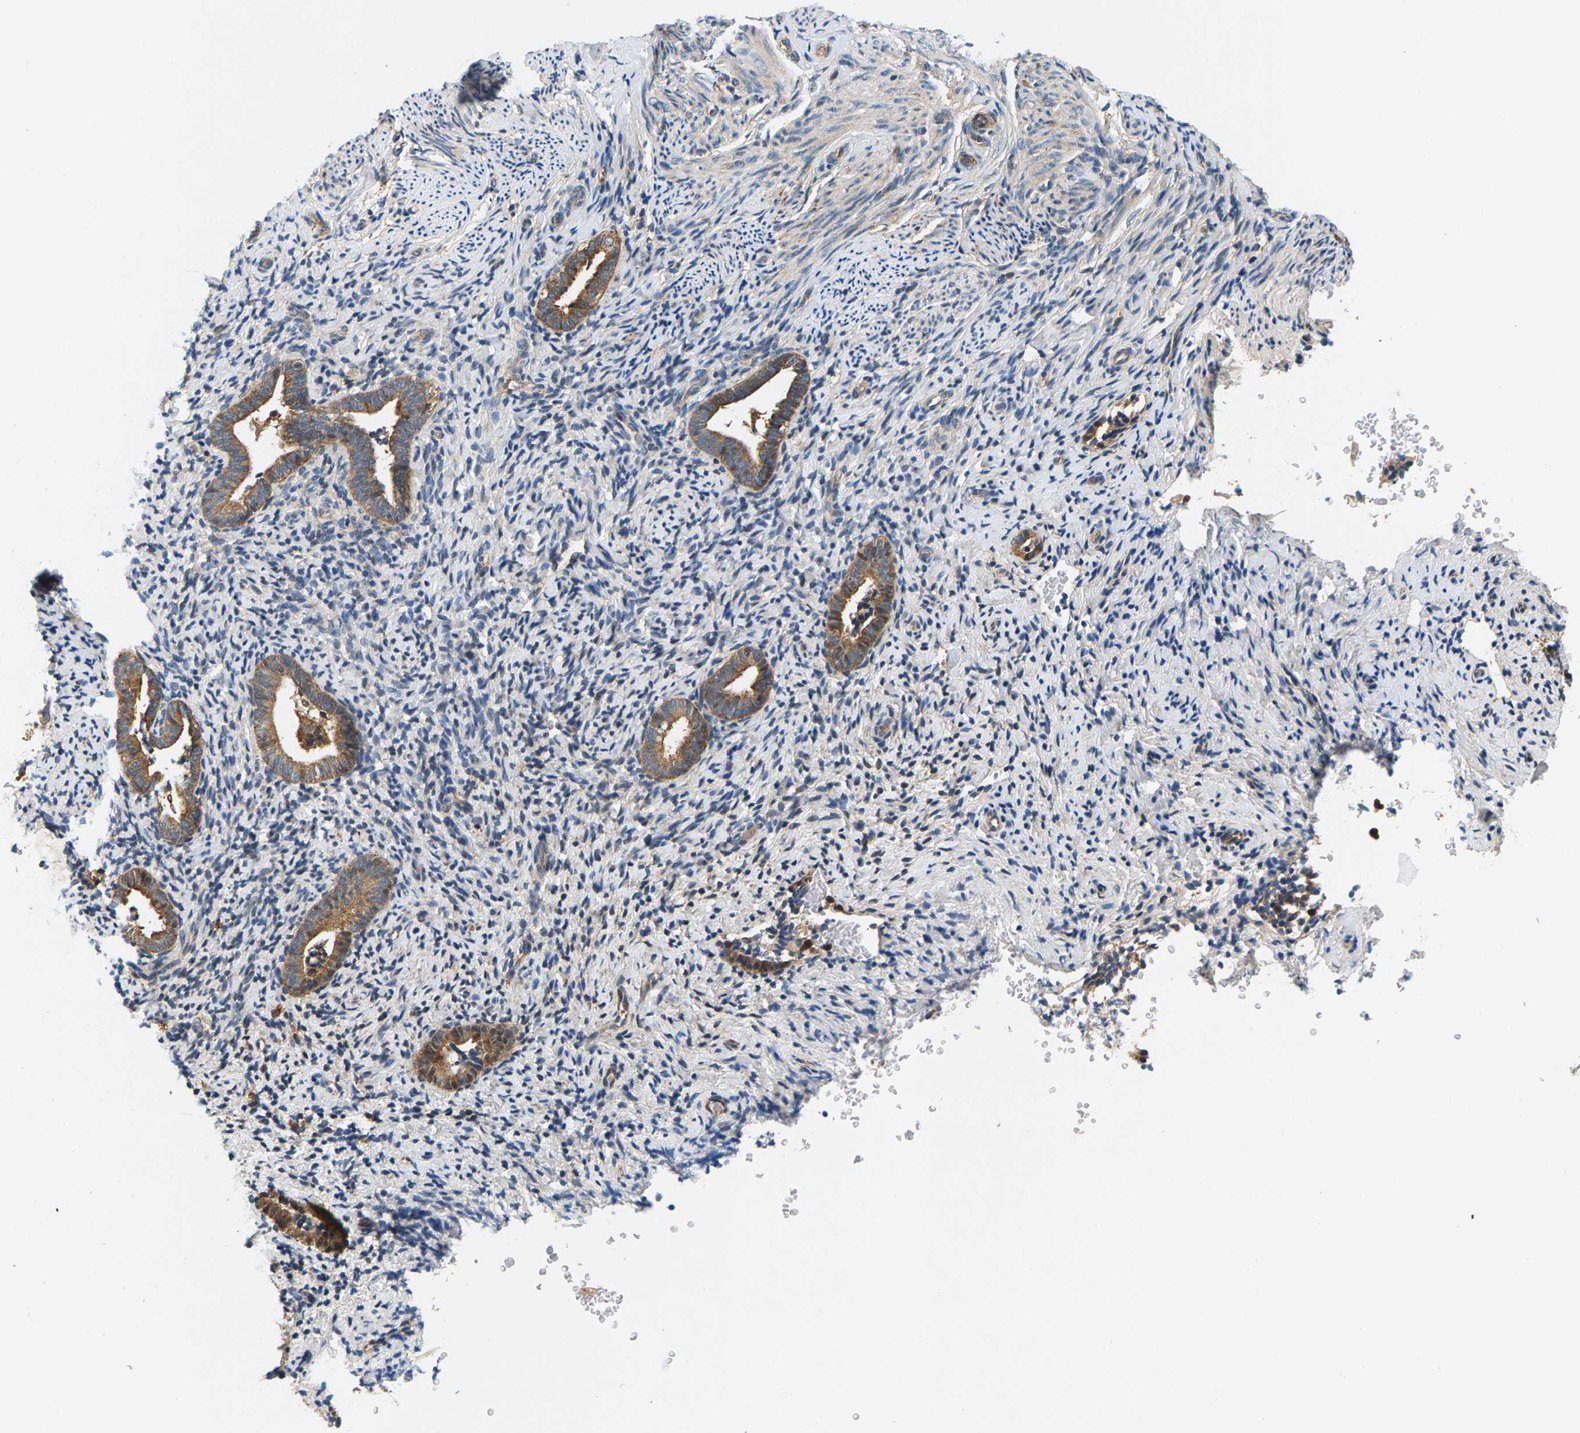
{"staining": {"intensity": "negative", "quantity": "none", "location": "none"}, "tissue": "endometrium", "cell_type": "Cells in endometrial stroma", "image_type": "normal", "snomed": [{"axis": "morphology", "description": "Normal tissue, NOS"}, {"axis": "topography", "description": "Endometrium"}], "caption": "This micrograph is of unremarkable endometrium stained with immunohistochemistry (IHC) to label a protein in brown with the nuclei are counter-stained blue. There is no positivity in cells in endometrial stroma. (DAB (3,3'-diaminobenzidine) immunohistochemistry (IHC) visualized using brightfield microscopy, high magnification).", "gene": "FAM78A", "patient": {"sex": "female", "age": 51}}